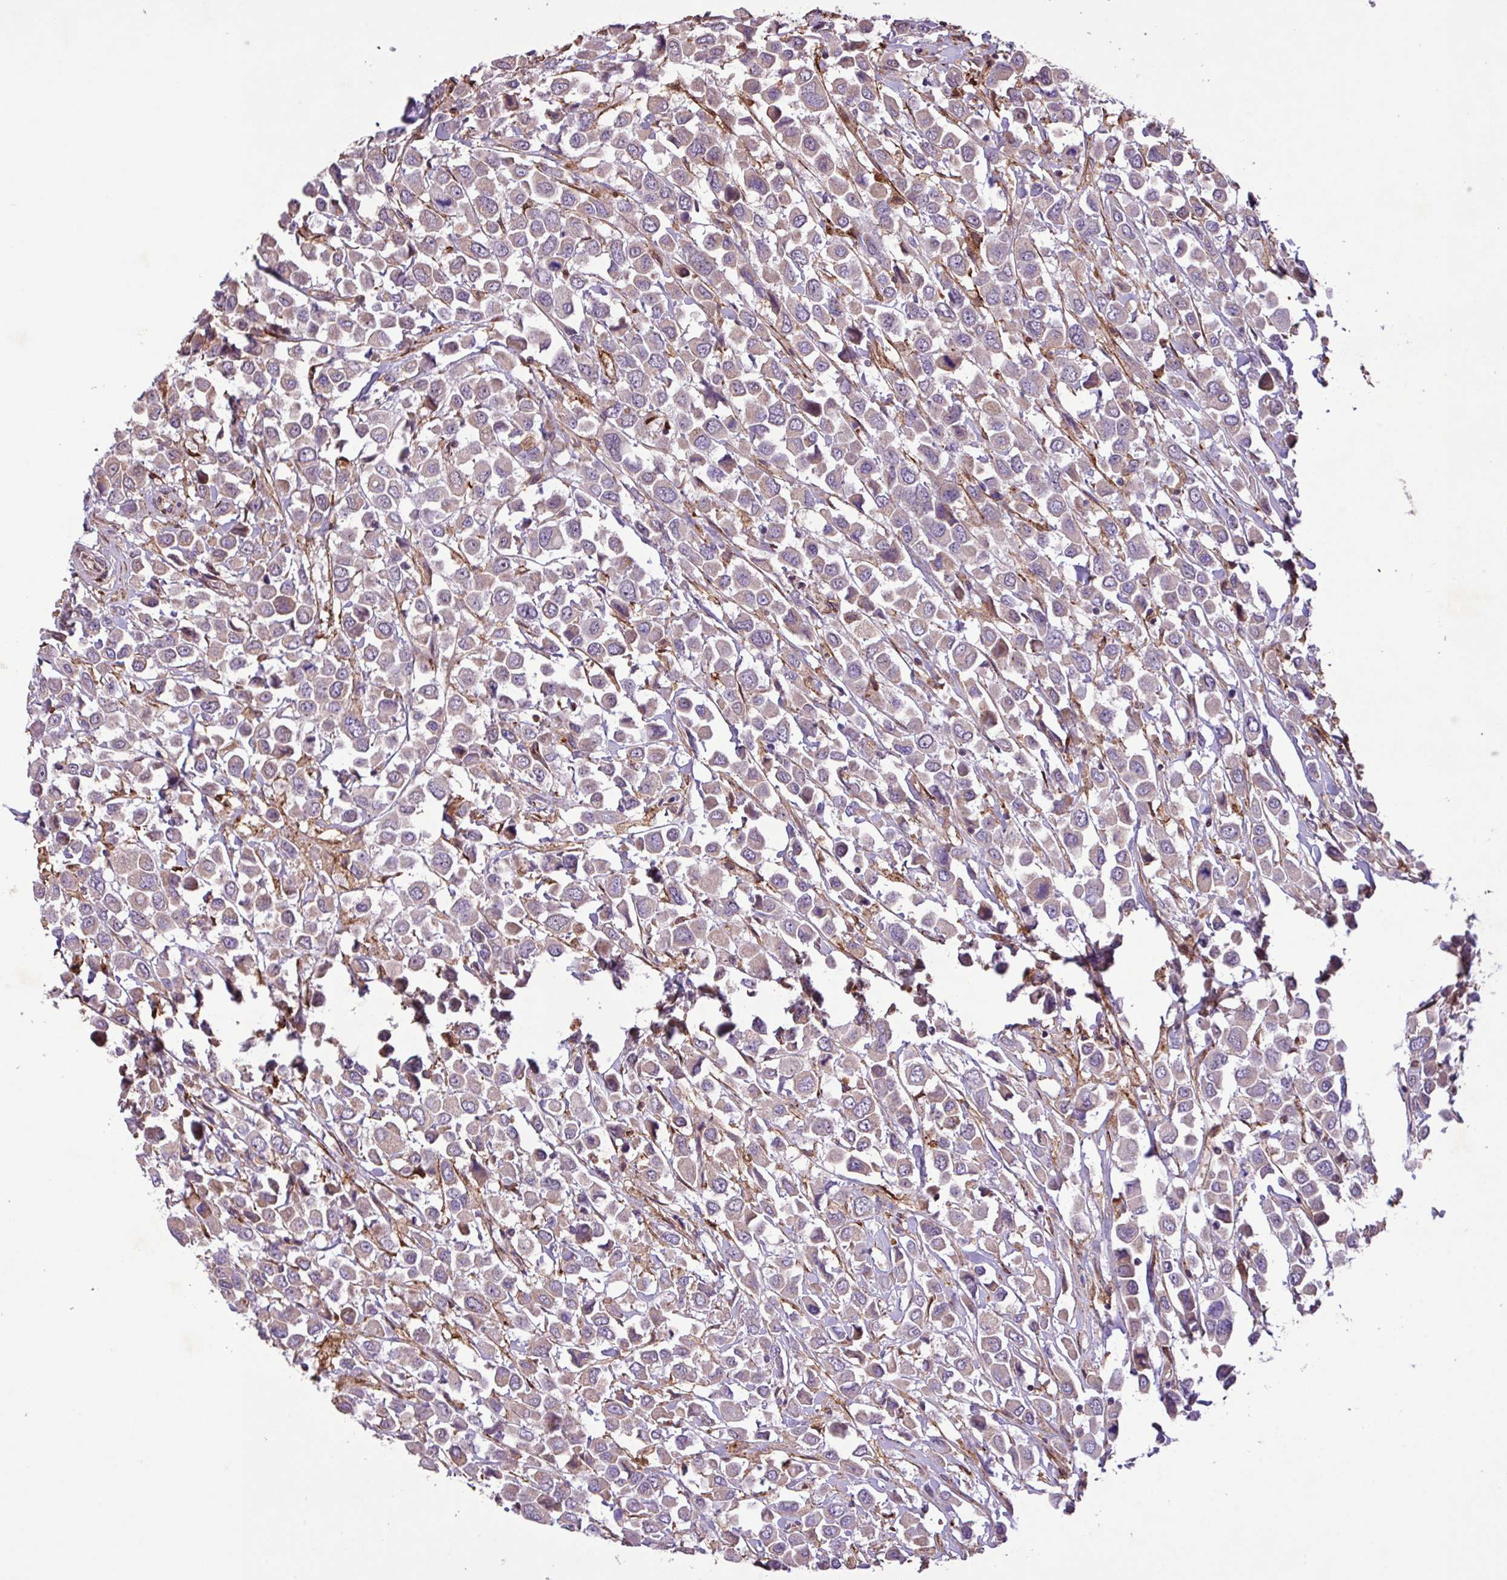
{"staining": {"intensity": "negative", "quantity": "none", "location": "none"}, "tissue": "breast cancer", "cell_type": "Tumor cells", "image_type": "cancer", "snomed": [{"axis": "morphology", "description": "Duct carcinoma"}, {"axis": "topography", "description": "Breast"}], "caption": "The IHC histopathology image has no significant positivity in tumor cells of intraductal carcinoma (breast) tissue. (DAB (3,3'-diaminobenzidine) IHC with hematoxylin counter stain).", "gene": "RPP25L", "patient": {"sex": "female", "age": 61}}